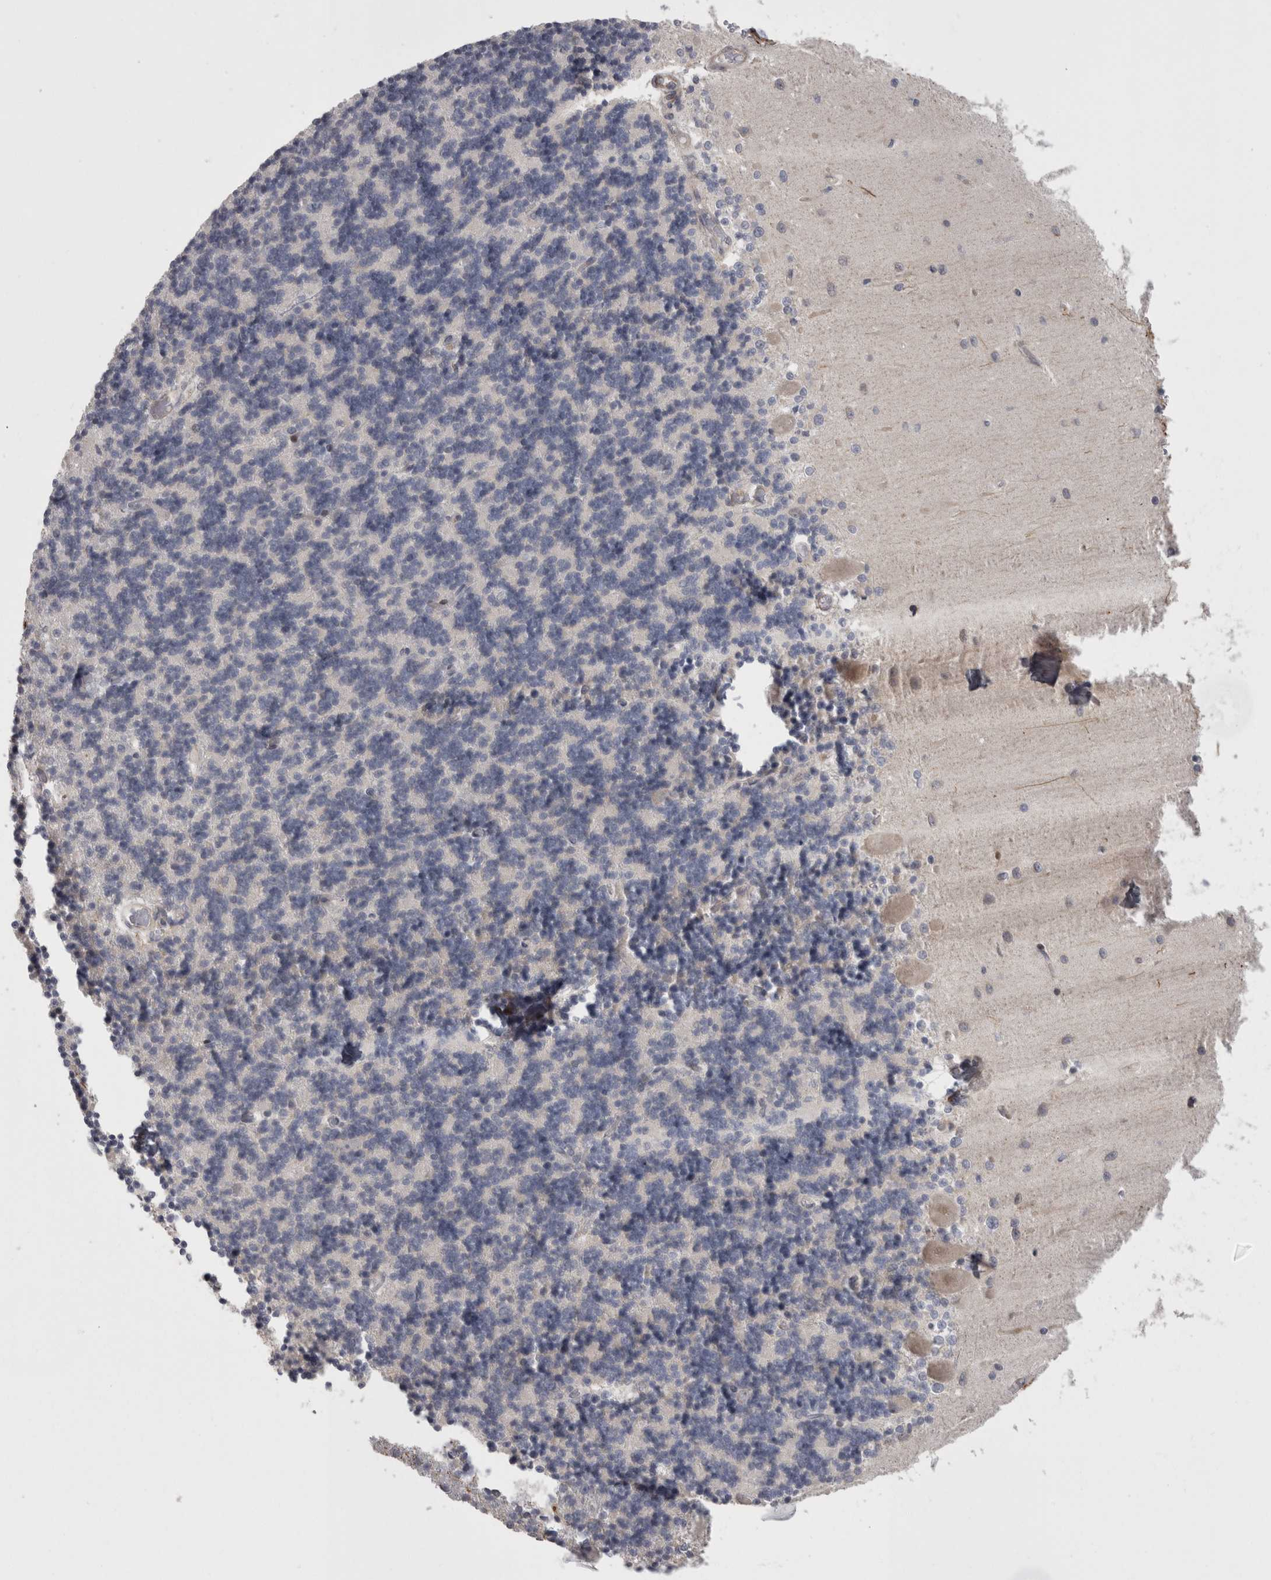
{"staining": {"intensity": "negative", "quantity": "none", "location": "none"}, "tissue": "cerebellum", "cell_type": "Cells in granular layer", "image_type": "normal", "snomed": [{"axis": "morphology", "description": "Normal tissue, NOS"}, {"axis": "topography", "description": "Cerebellum"}], "caption": "Cells in granular layer are negative for brown protein staining in unremarkable cerebellum. (DAB IHC visualized using brightfield microscopy, high magnification).", "gene": "RMDN1", "patient": {"sex": "male", "age": 37}}